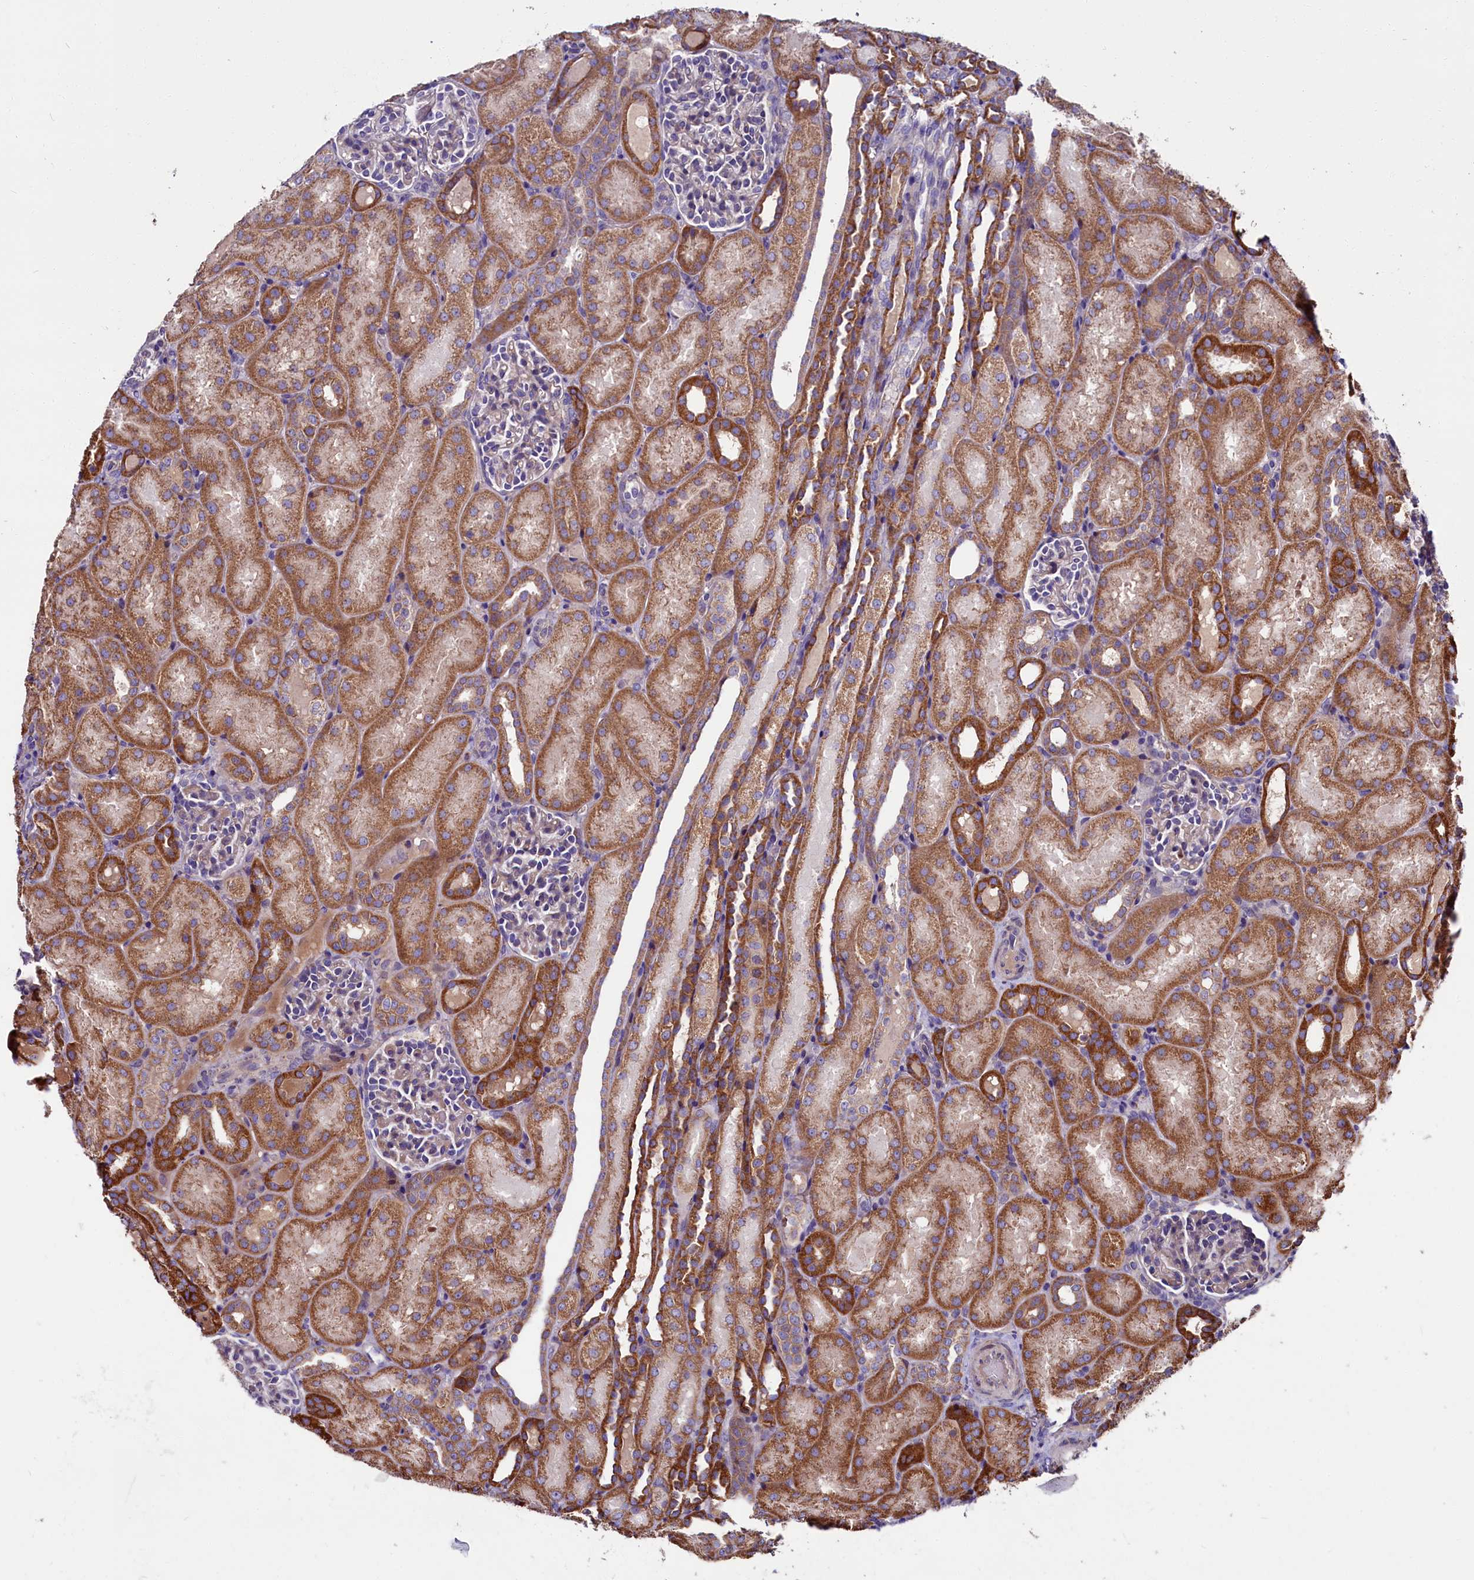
{"staining": {"intensity": "weak", "quantity": "<25%", "location": "cytoplasmic/membranous"}, "tissue": "kidney", "cell_type": "Cells in glomeruli", "image_type": "normal", "snomed": [{"axis": "morphology", "description": "Normal tissue, NOS"}, {"axis": "topography", "description": "Kidney"}], "caption": "High power microscopy photomicrograph of an immunohistochemistry photomicrograph of normal kidney, revealing no significant staining in cells in glomeruli. (DAB (3,3'-diaminobenzidine) immunohistochemistry, high magnification).", "gene": "ZSWIM1", "patient": {"sex": "male", "age": 1}}